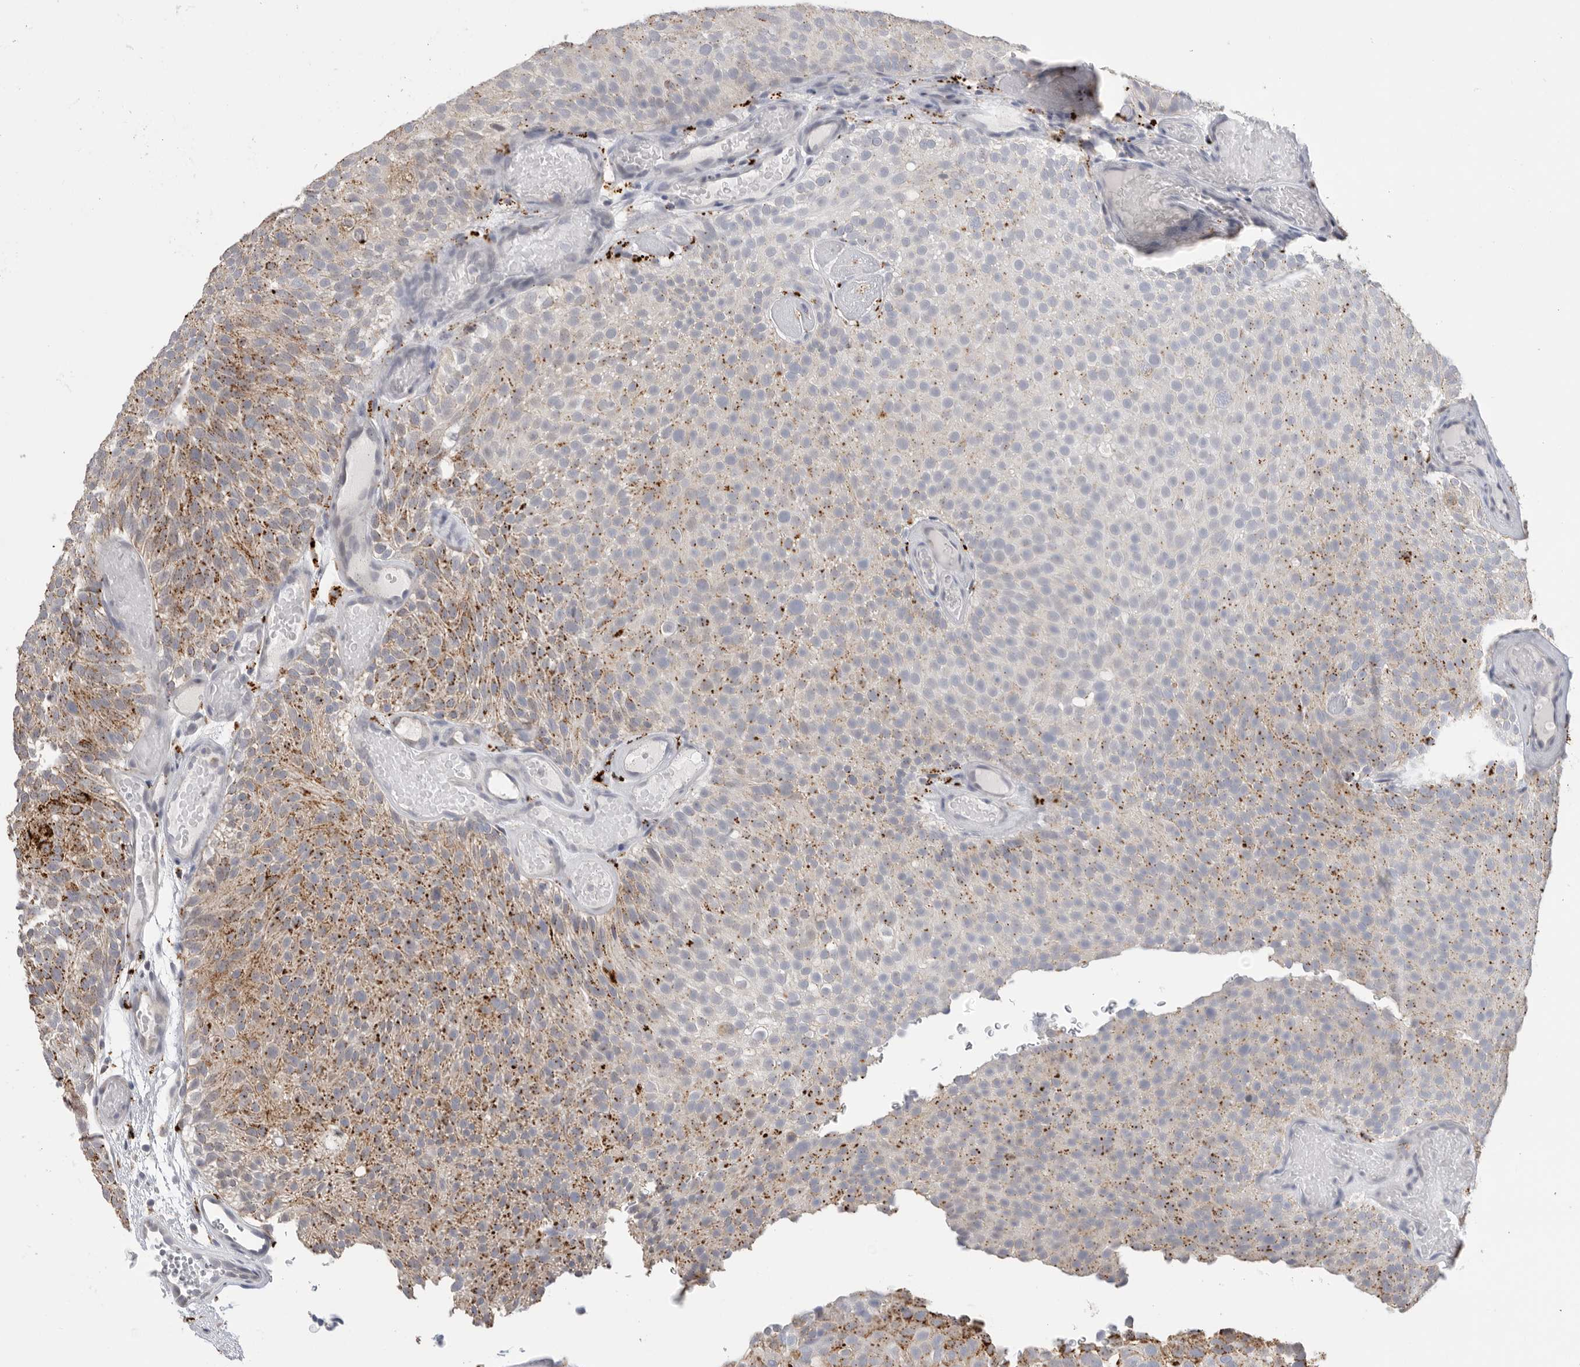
{"staining": {"intensity": "moderate", "quantity": "25%-75%", "location": "cytoplasmic/membranous"}, "tissue": "urothelial cancer", "cell_type": "Tumor cells", "image_type": "cancer", "snomed": [{"axis": "morphology", "description": "Urothelial carcinoma, Low grade"}, {"axis": "topography", "description": "Urinary bladder"}], "caption": "Immunohistochemical staining of human urothelial carcinoma (low-grade) demonstrates medium levels of moderate cytoplasmic/membranous protein expression in about 25%-75% of tumor cells.", "gene": "GGH", "patient": {"sex": "male", "age": 78}}